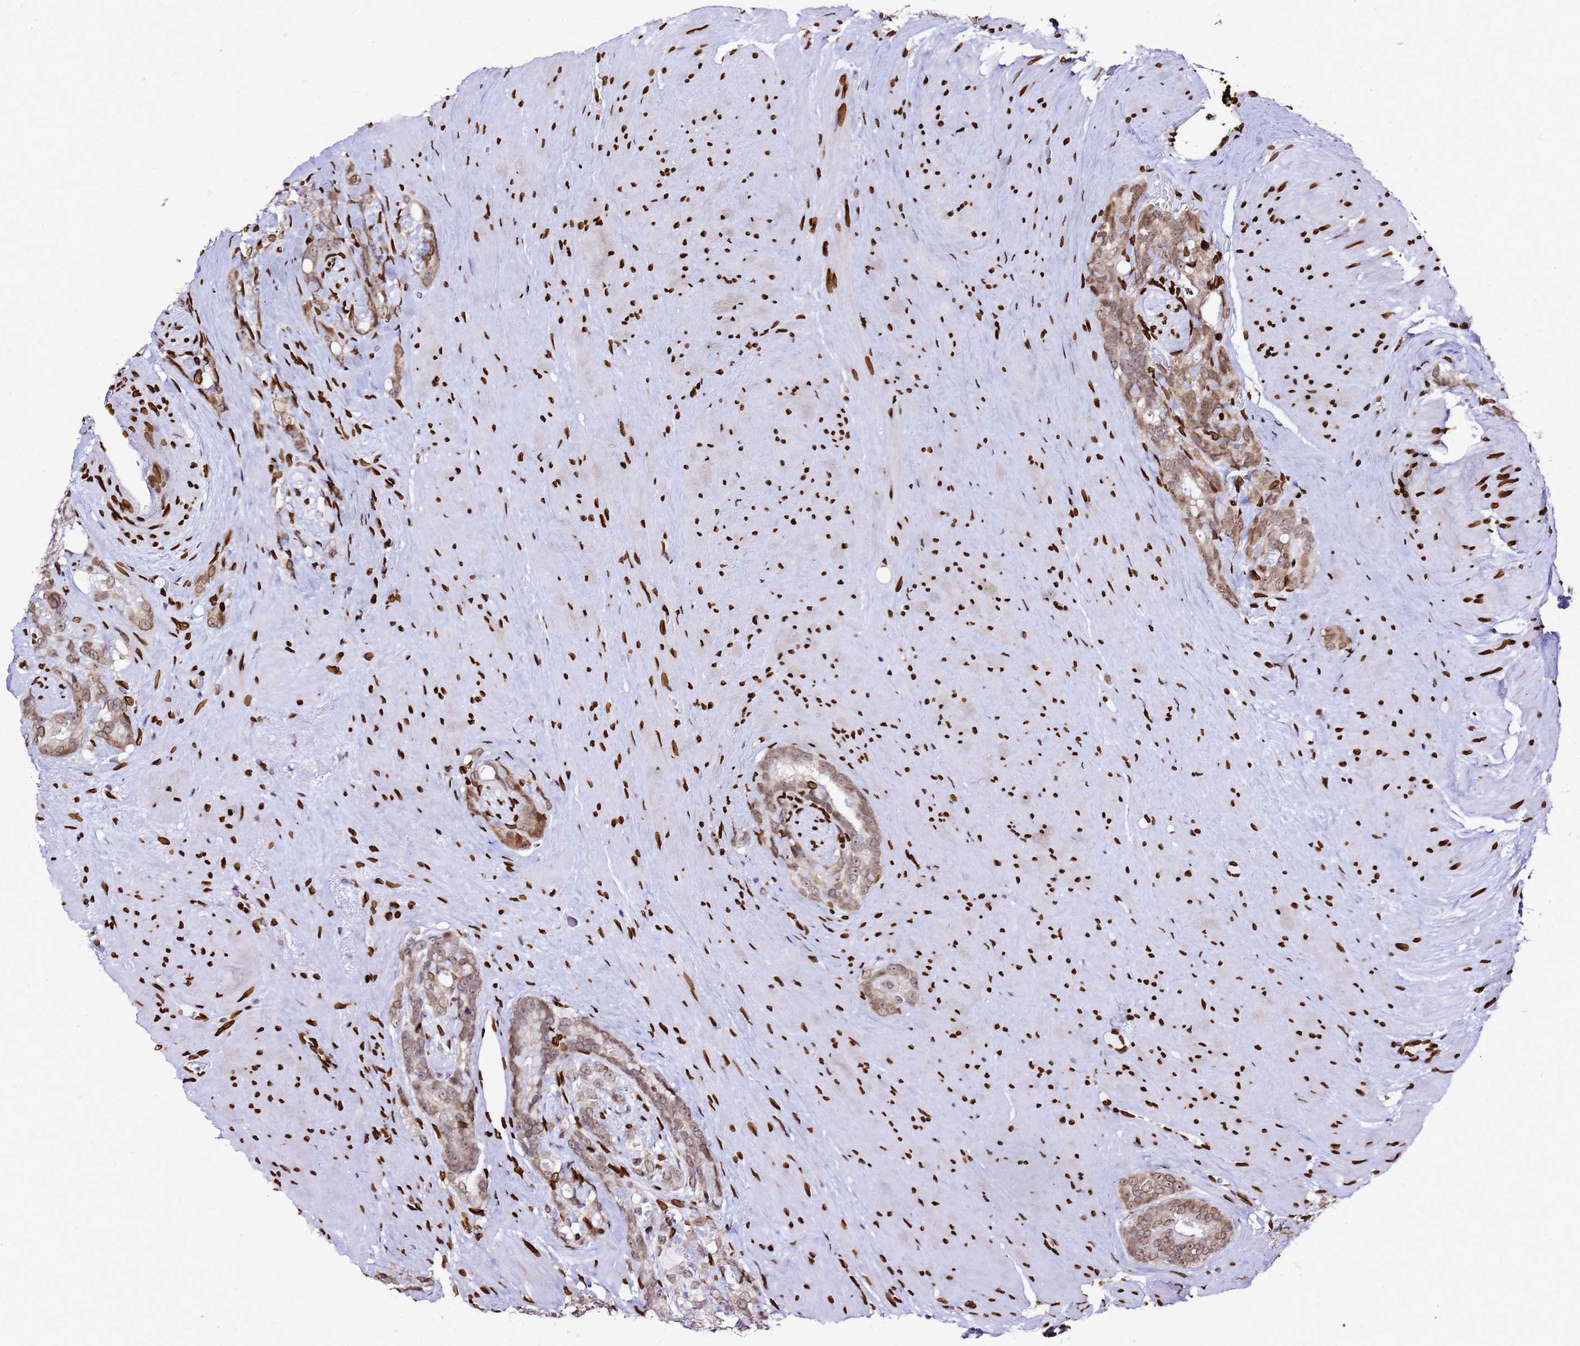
{"staining": {"intensity": "moderate", "quantity": ">75%", "location": "cytoplasmic/membranous,nuclear"}, "tissue": "prostate cancer", "cell_type": "Tumor cells", "image_type": "cancer", "snomed": [{"axis": "morphology", "description": "Adenocarcinoma, High grade"}, {"axis": "topography", "description": "Prostate"}], "caption": "Brown immunohistochemical staining in human prostate cancer (adenocarcinoma (high-grade)) reveals moderate cytoplasmic/membranous and nuclear staining in about >75% of tumor cells. Immunohistochemistry (ihc) stains the protein in brown and the nuclei are stained blue.", "gene": "C6orf141", "patient": {"sex": "male", "age": 74}}